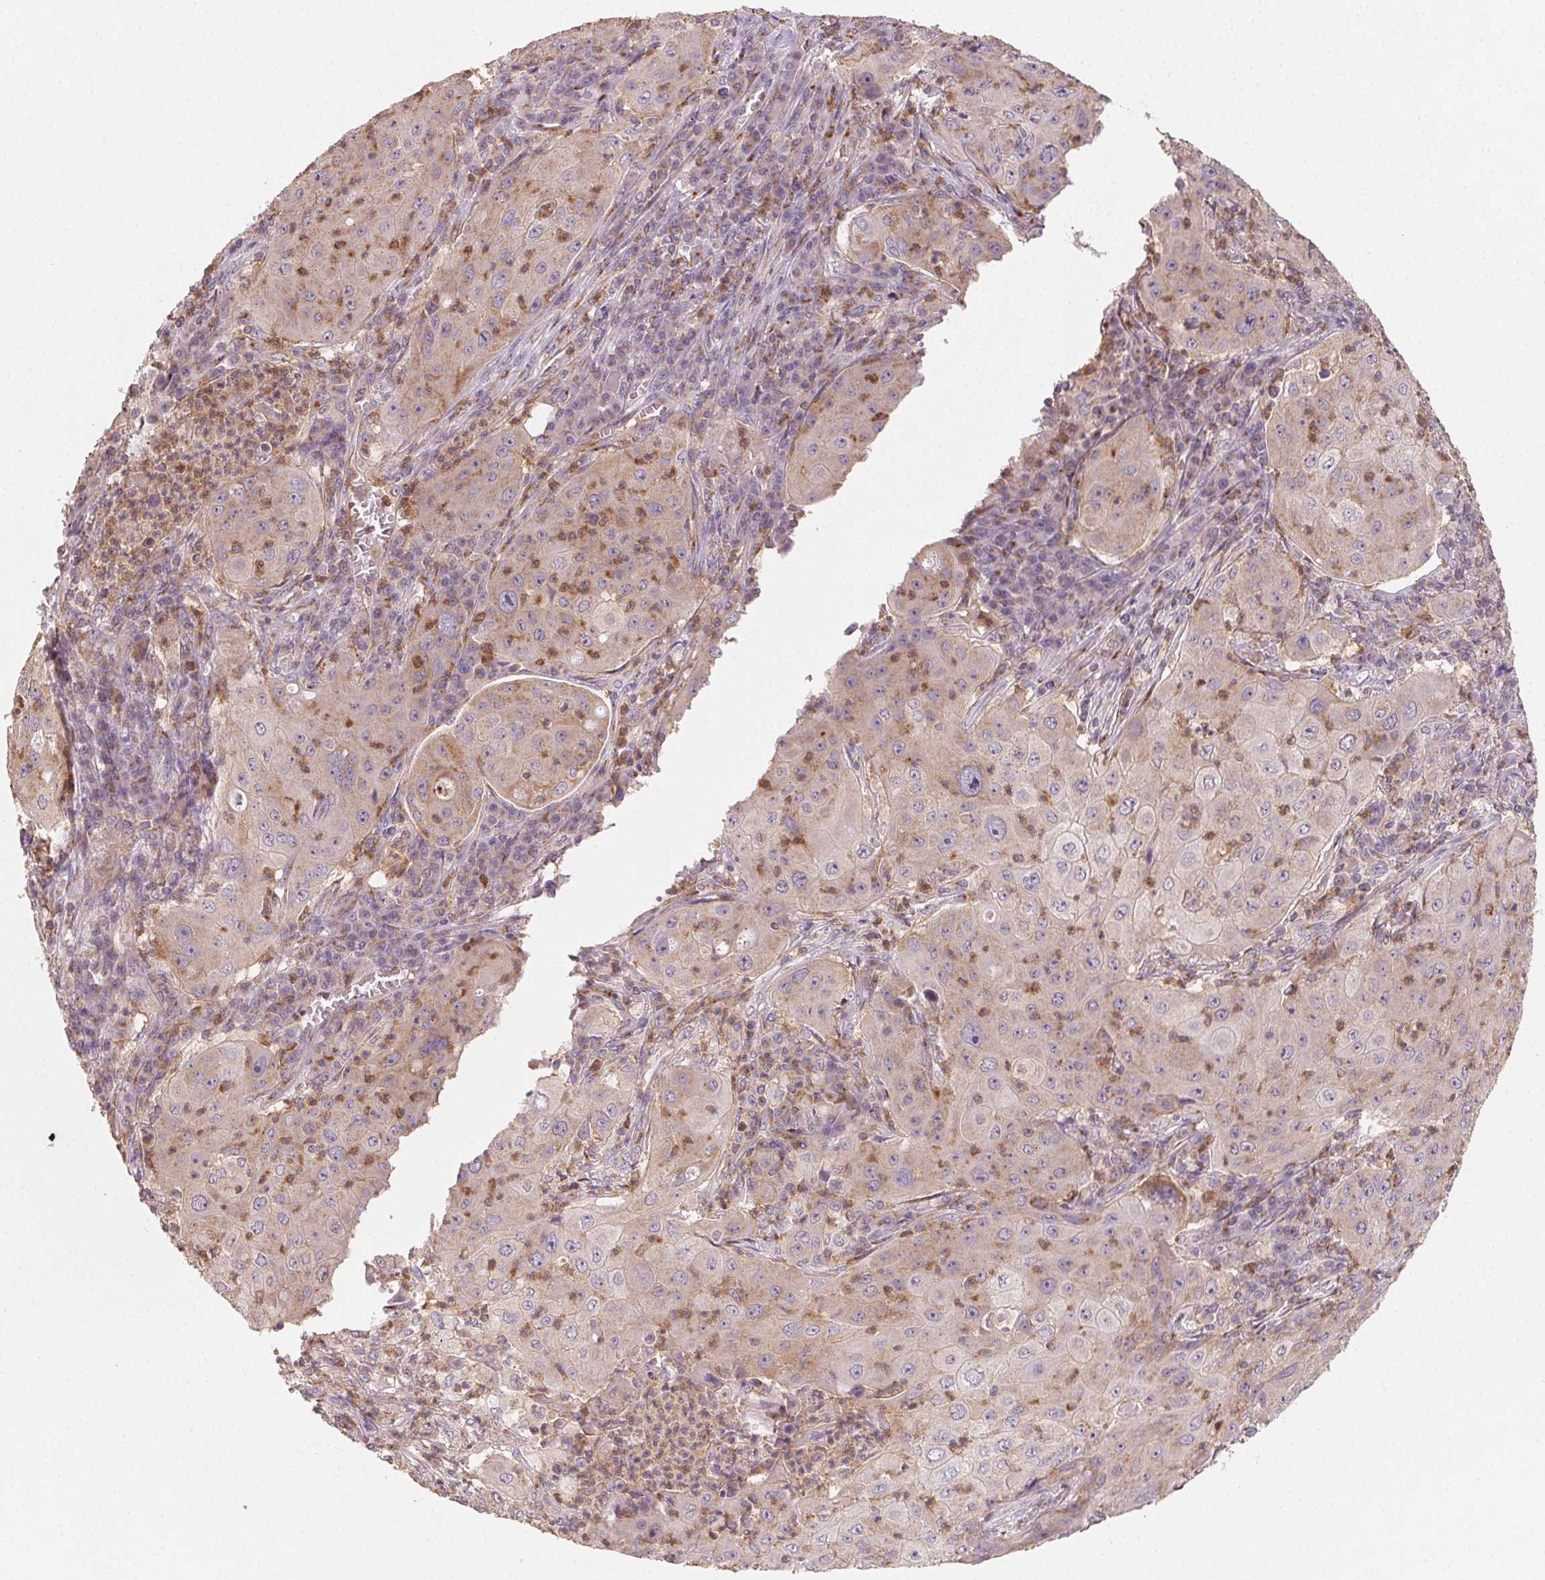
{"staining": {"intensity": "weak", "quantity": ">75%", "location": "cytoplasmic/membranous"}, "tissue": "lung cancer", "cell_type": "Tumor cells", "image_type": "cancer", "snomed": [{"axis": "morphology", "description": "Squamous cell carcinoma, NOS"}, {"axis": "topography", "description": "Lung"}], "caption": "Squamous cell carcinoma (lung) stained for a protein demonstrates weak cytoplasmic/membranous positivity in tumor cells. (brown staining indicates protein expression, while blue staining denotes nuclei).", "gene": "AP1S1", "patient": {"sex": "female", "age": 59}}